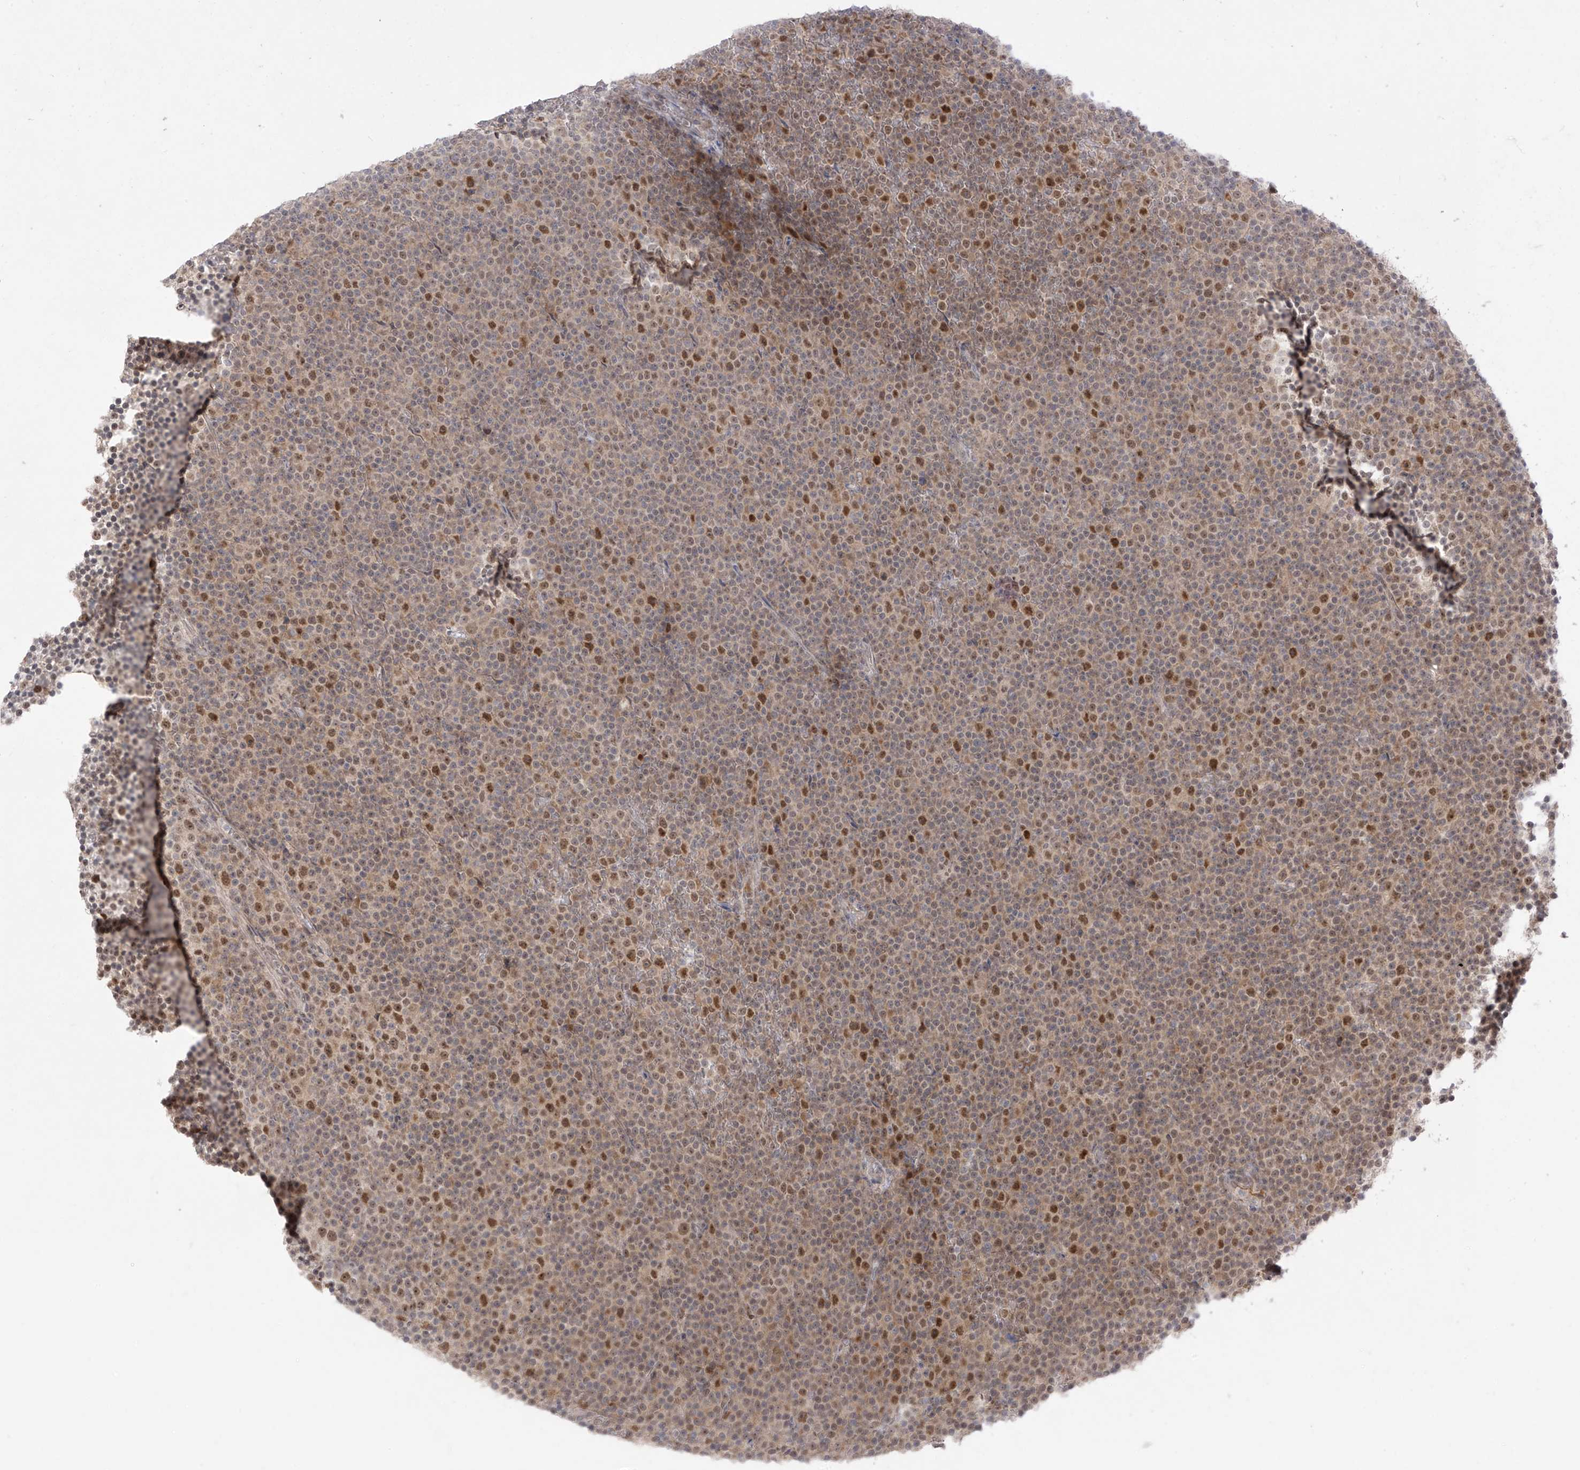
{"staining": {"intensity": "moderate", "quantity": "25%-75%", "location": "nuclear"}, "tissue": "lymphoma", "cell_type": "Tumor cells", "image_type": "cancer", "snomed": [{"axis": "morphology", "description": "Malignant lymphoma, non-Hodgkin's type, Low grade"}, {"axis": "topography", "description": "Lymph node"}], "caption": "Protein expression analysis of human lymphoma reveals moderate nuclear staining in approximately 25%-75% of tumor cells. Nuclei are stained in blue.", "gene": "OGT", "patient": {"sex": "female", "age": 67}}